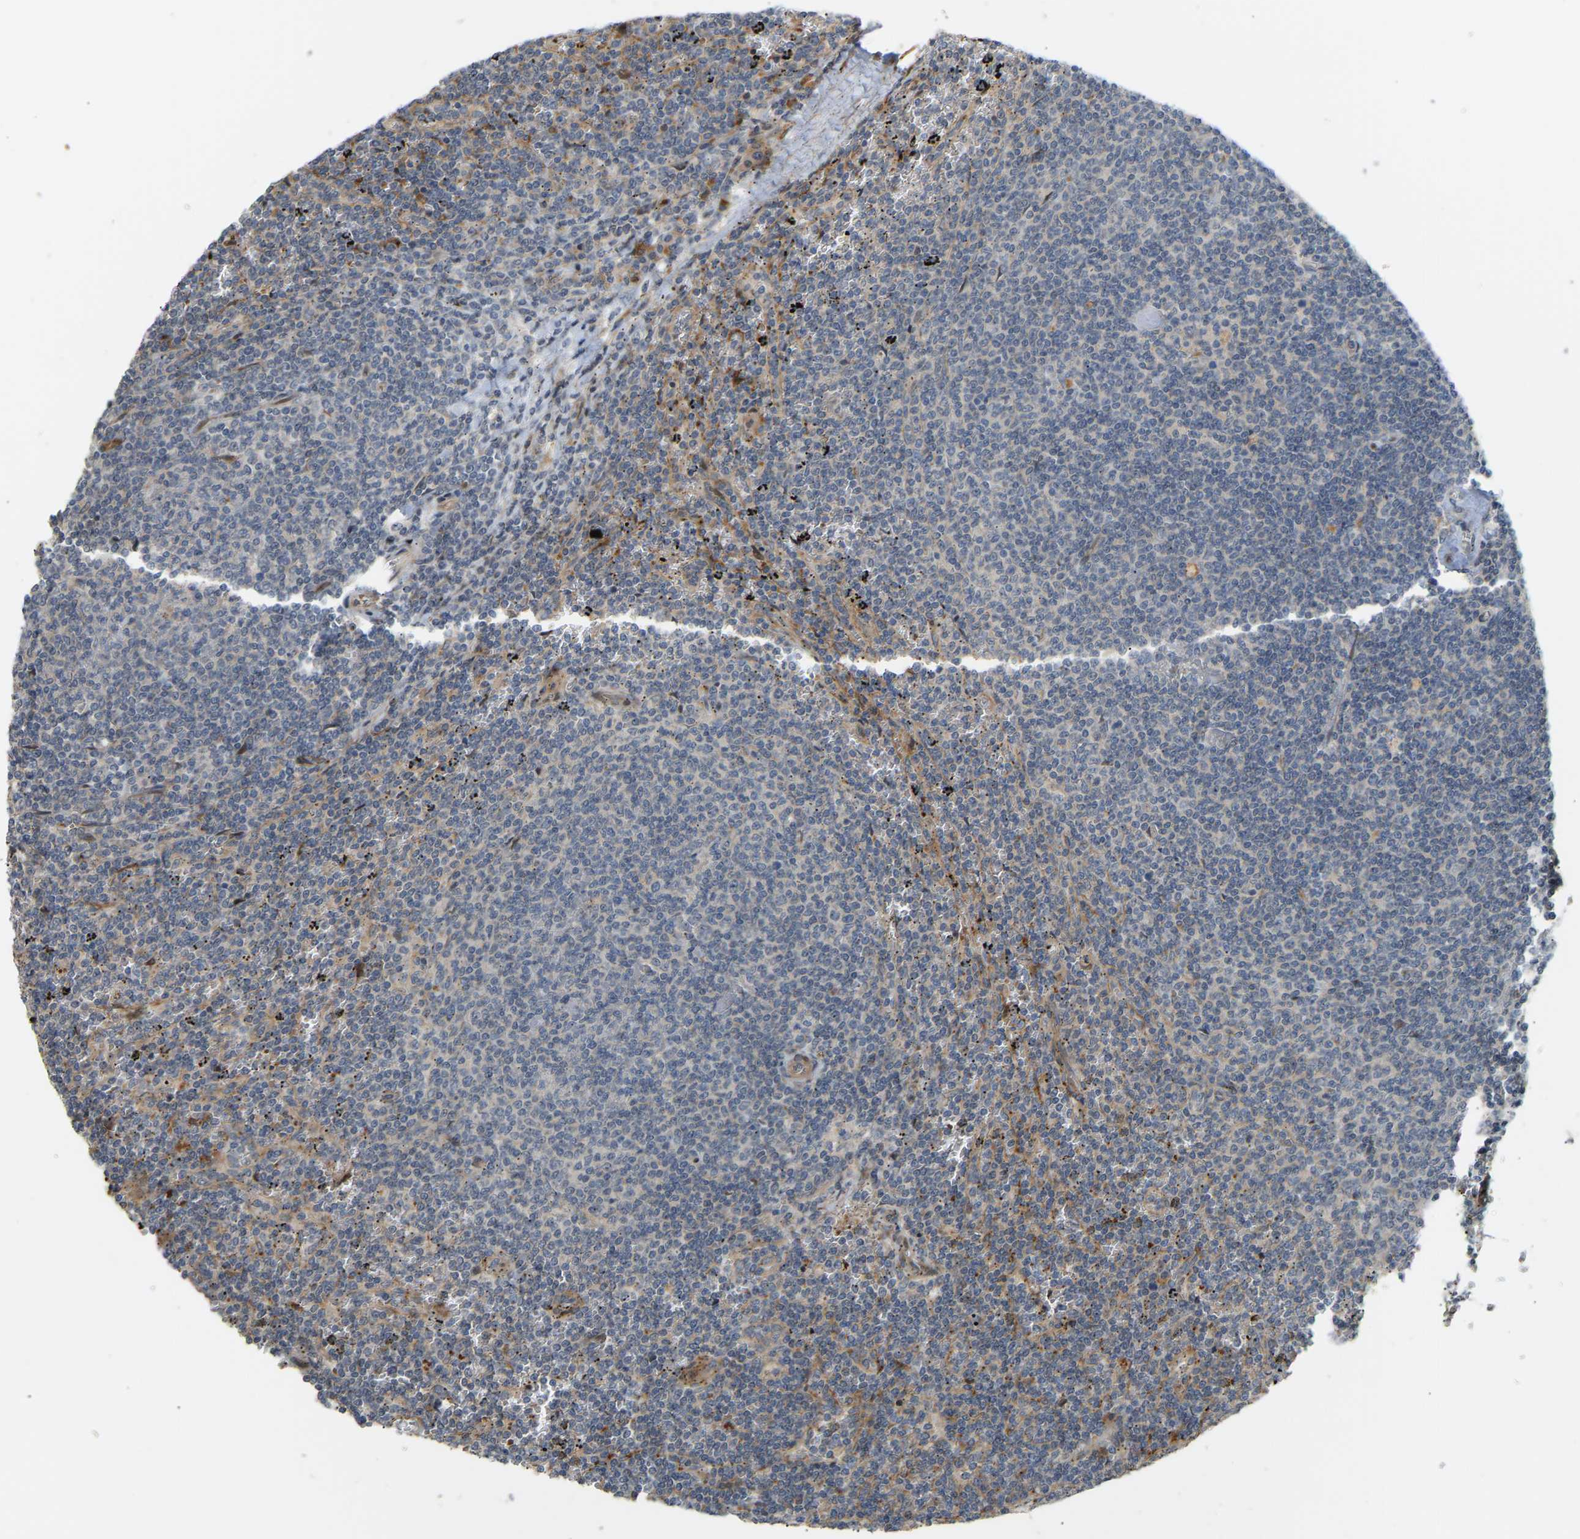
{"staining": {"intensity": "negative", "quantity": "none", "location": "none"}, "tissue": "lymphoma", "cell_type": "Tumor cells", "image_type": "cancer", "snomed": [{"axis": "morphology", "description": "Malignant lymphoma, non-Hodgkin's type, Low grade"}, {"axis": "topography", "description": "Spleen"}], "caption": "The immunohistochemistry (IHC) photomicrograph has no significant staining in tumor cells of lymphoma tissue.", "gene": "POGLUT2", "patient": {"sex": "female", "age": 50}}